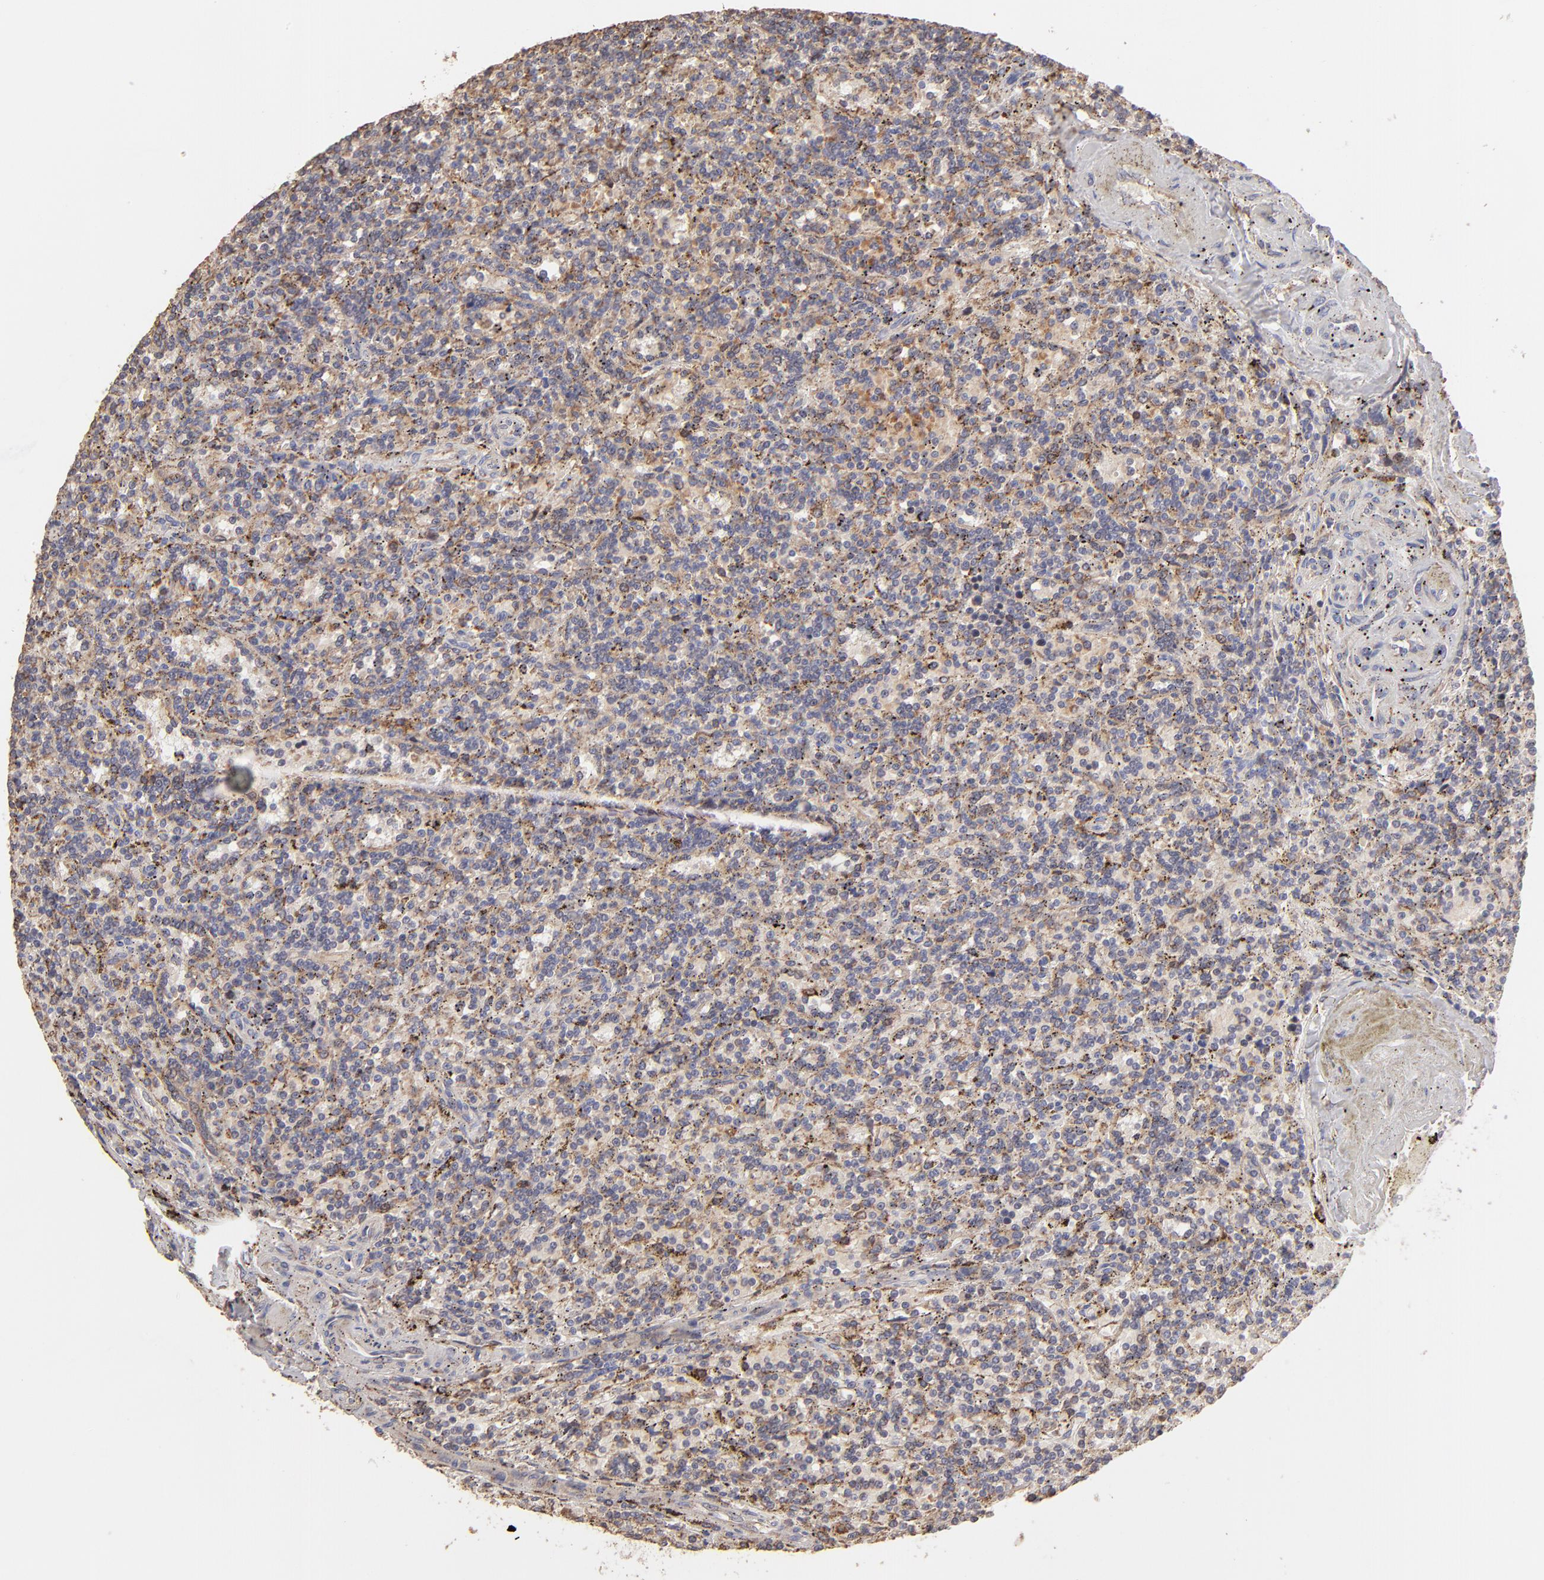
{"staining": {"intensity": "weak", "quantity": ">75%", "location": "cytoplasmic/membranous"}, "tissue": "lymphoma", "cell_type": "Tumor cells", "image_type": "cancer", "snomed": [{"axis": "morphology", "description": "Malignant lymphoma, non-Hodgkin's type, Low grade"}, {"axis": "topography", "description": "Spleen"}], "caption": "A low amount of weak cytoplasmic/membranous expression is identified in about >75% of tumor cells in lymphoma tissue.", "gene": "CALR", "patient": {"sex": "male", "age": 73}}